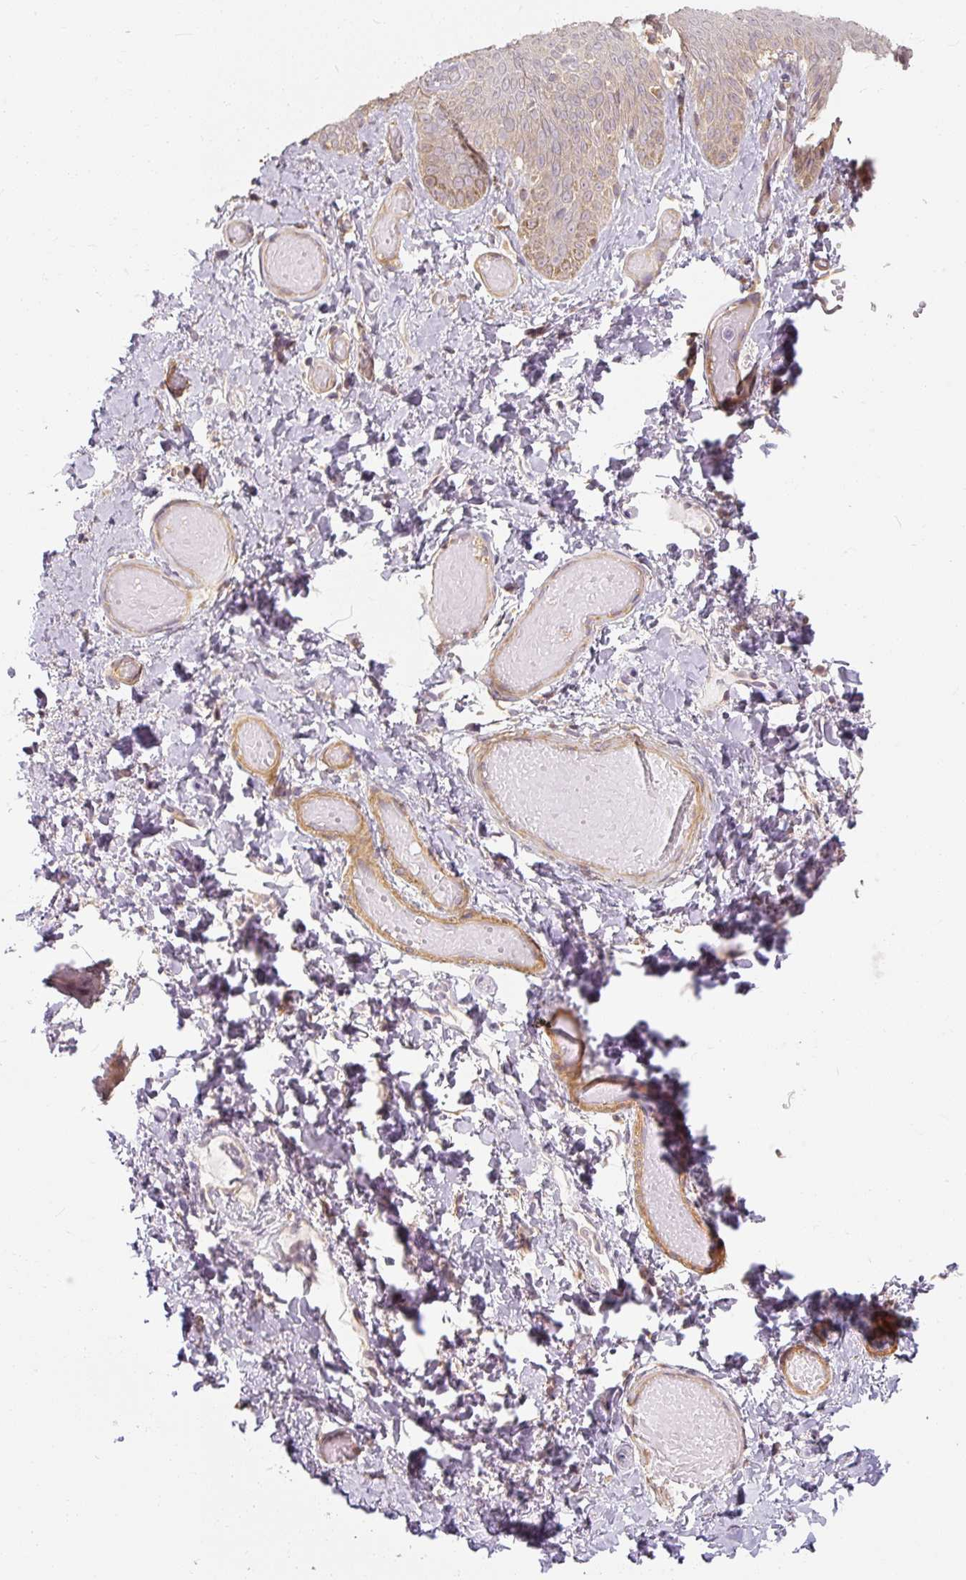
{"staining": {"intensity": "weak", "quantity": "<25%", "location": "cytoplasmic/membranous"}, "tissue": "skin", "cell_type": "Epidermal cells", "image_type": "normal", "snomed": [{"axis": "morphology", "description": "Normal tissue, NOS"}, {"axis": "topography", "description": "Anal"}], "caption": "Immunohistochemistry (IHC) histopathology image of normal skin: human skin stained with DAB (3,3'-diaminobenzidine) demonstrates no significant protein staining in epidermal cells.", "gene": "RB1CC1", "patient": {"sex": "female", "age": 40}}